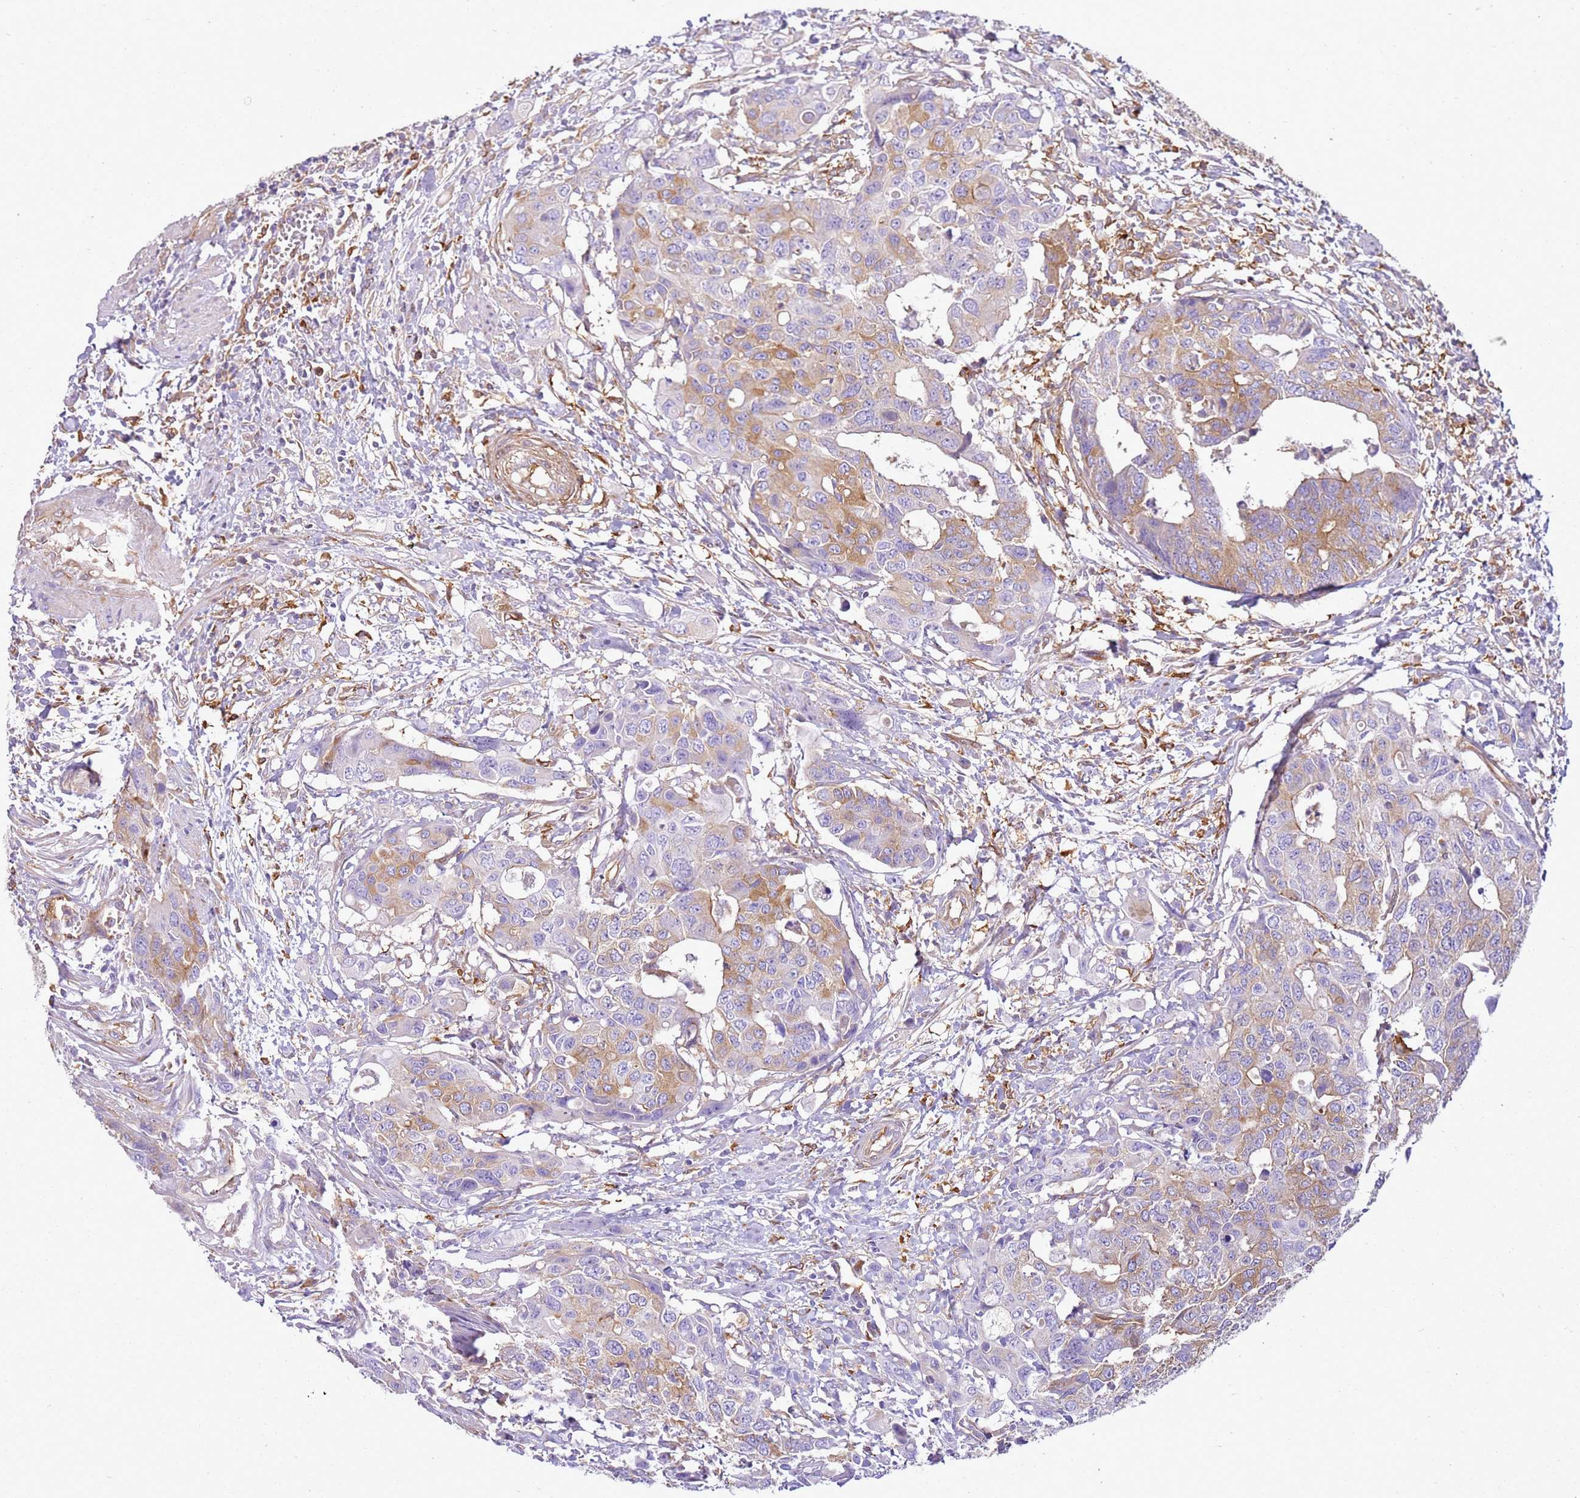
{"staining": {"intensity": "moderate", "quantity": "25%-75%", "location": "cytoplasmic/membranous"}, "tissue": "colorectal cancer", "cell_type": "Tumor cells", "image_type": "cancer", "snomed": [{"axis": "morphology", "description": "Adenocarcinoma, NOS"}, {"axis": "topography", "description": "Colon"}], "caption": "Immunohistochemical staining of human colorectal cancer exhibits moderate cytoplasmic/membranous protein positivity in approximately 25%-75% of tumor cells. Nuclei are stained in blue.", "gene": "SNX21", "patient": {"sex": "male", "age": 77}}